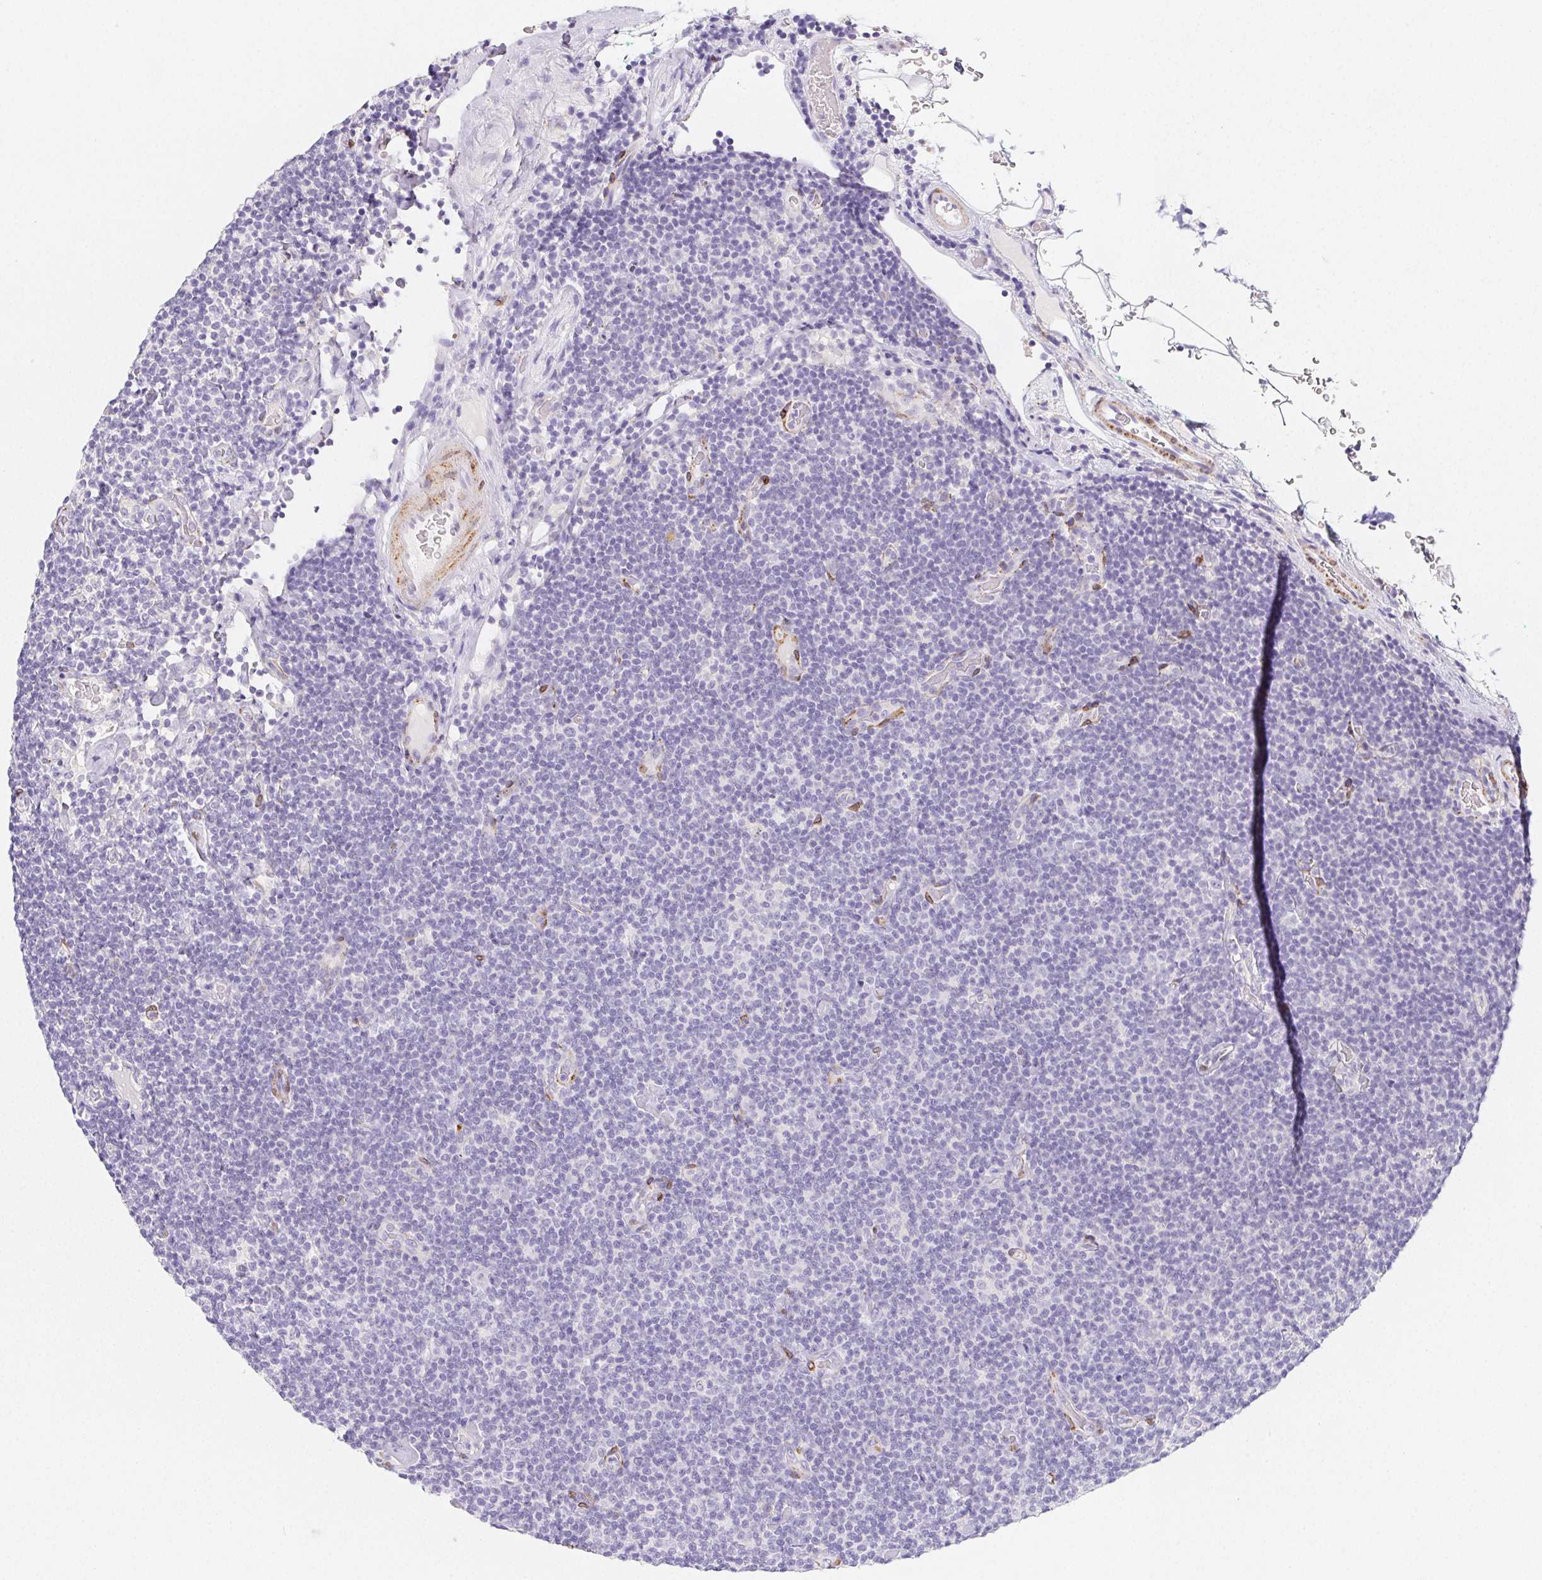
{"staining": {"intensity": "negative", "quantity": "none", "location": "none"}, "tissue": "lymphoma", "cell_type": "Tumor cells", "image_type": "cancer", "snomed": [{"axis": "morphology", "description": "Malignant lymphoma, non-Hodgkin's type, Low grade"}, {"axis": "topography", "description": "Lymph node"}], "caption": "Immunohistochemical staining of malignant lymphoma, non-Hodgkin's type (low-grade) shows no significant expression in tumor cells. (DAB (3,3'-diaminobenzidine) IHC, high magnification).", "gene": "HRC", "patient": {"sex": "male", "age": 81}}